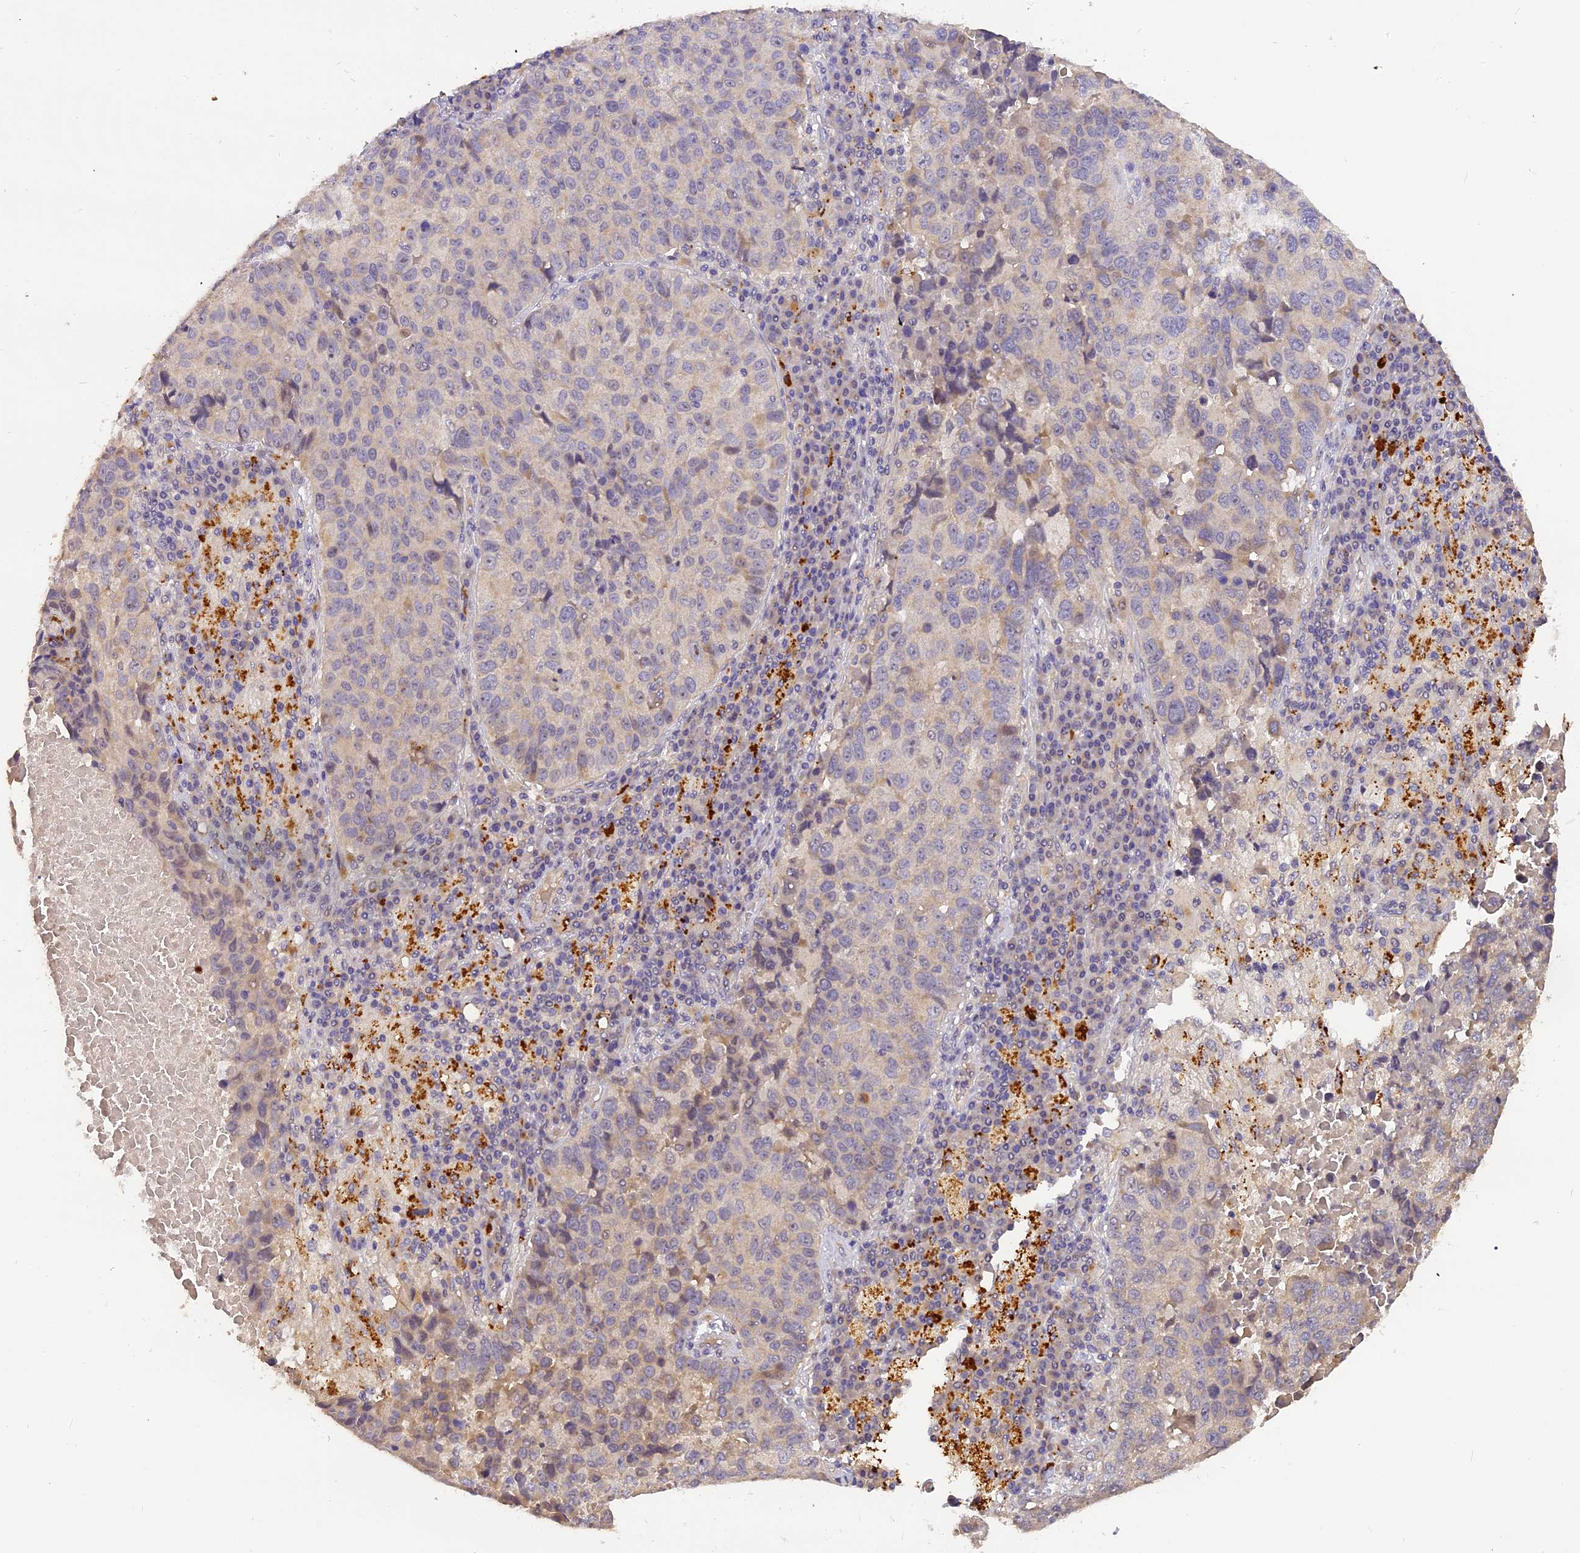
{"staining": {"intensity": "negative", "quantity": "none", "location": "none"}, "tissue": "lung cancer", "cell_type": "Tumor cells", "image_type": "cancer", "snomed": [{"axis": "morphology", "description": "Squamous cell carcinoma, NOS"}, {"axis": "topography", "description": "Lung"}], "caption": "Immunohistochemical staining of human lung cancer (squamous cell carcinoma) shows no significant positivity in tumor cells.", "gene": "FNIP2", "patient": {"sex": "male", "age": 73}}